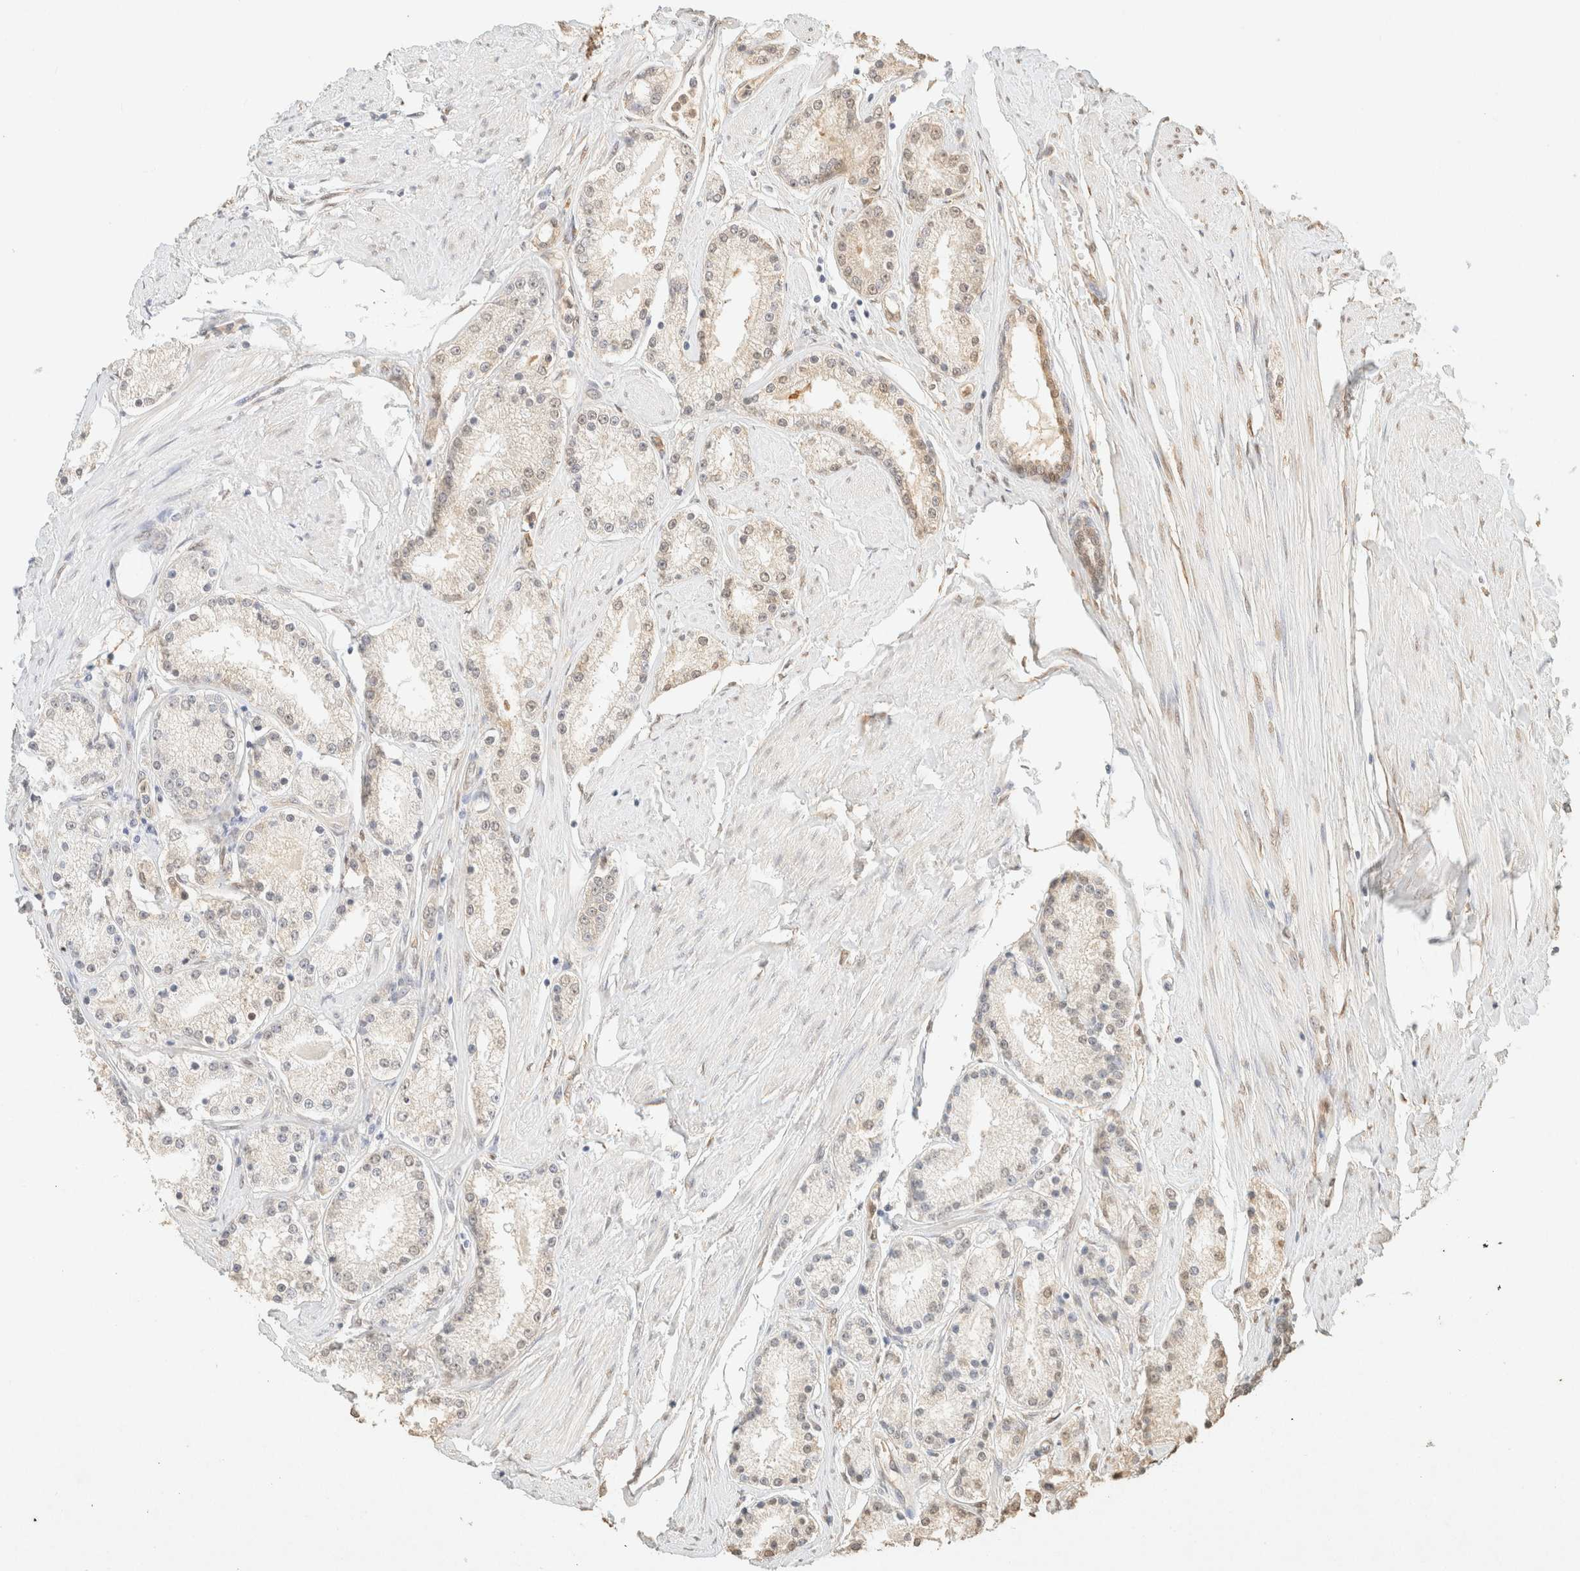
{"staining": {"intensity": "weak", "quantity": "<25%", "location": "cytoplasmic/membranous,nuclear"}, "tissue": "prostate cancer", "cell_type": "Tumor cells", "image_type": "cancer", "snomed": [{"axis": "morphology", "description": "Adenocarcinoma, Low grade"}, {"axis": "topography", "description": "Prostate"}], "caption": "Immunohistochemistry histopathology image of neoplastic tissue: human prostate cancer (low-grade adenocarcinoma) stained with DAB (3,3'-diaminobenzidine) demonstrates no significant protein staining in tumor cells.", "gene": "S100A13", "patient": {"sex": "male", "age": 63}}